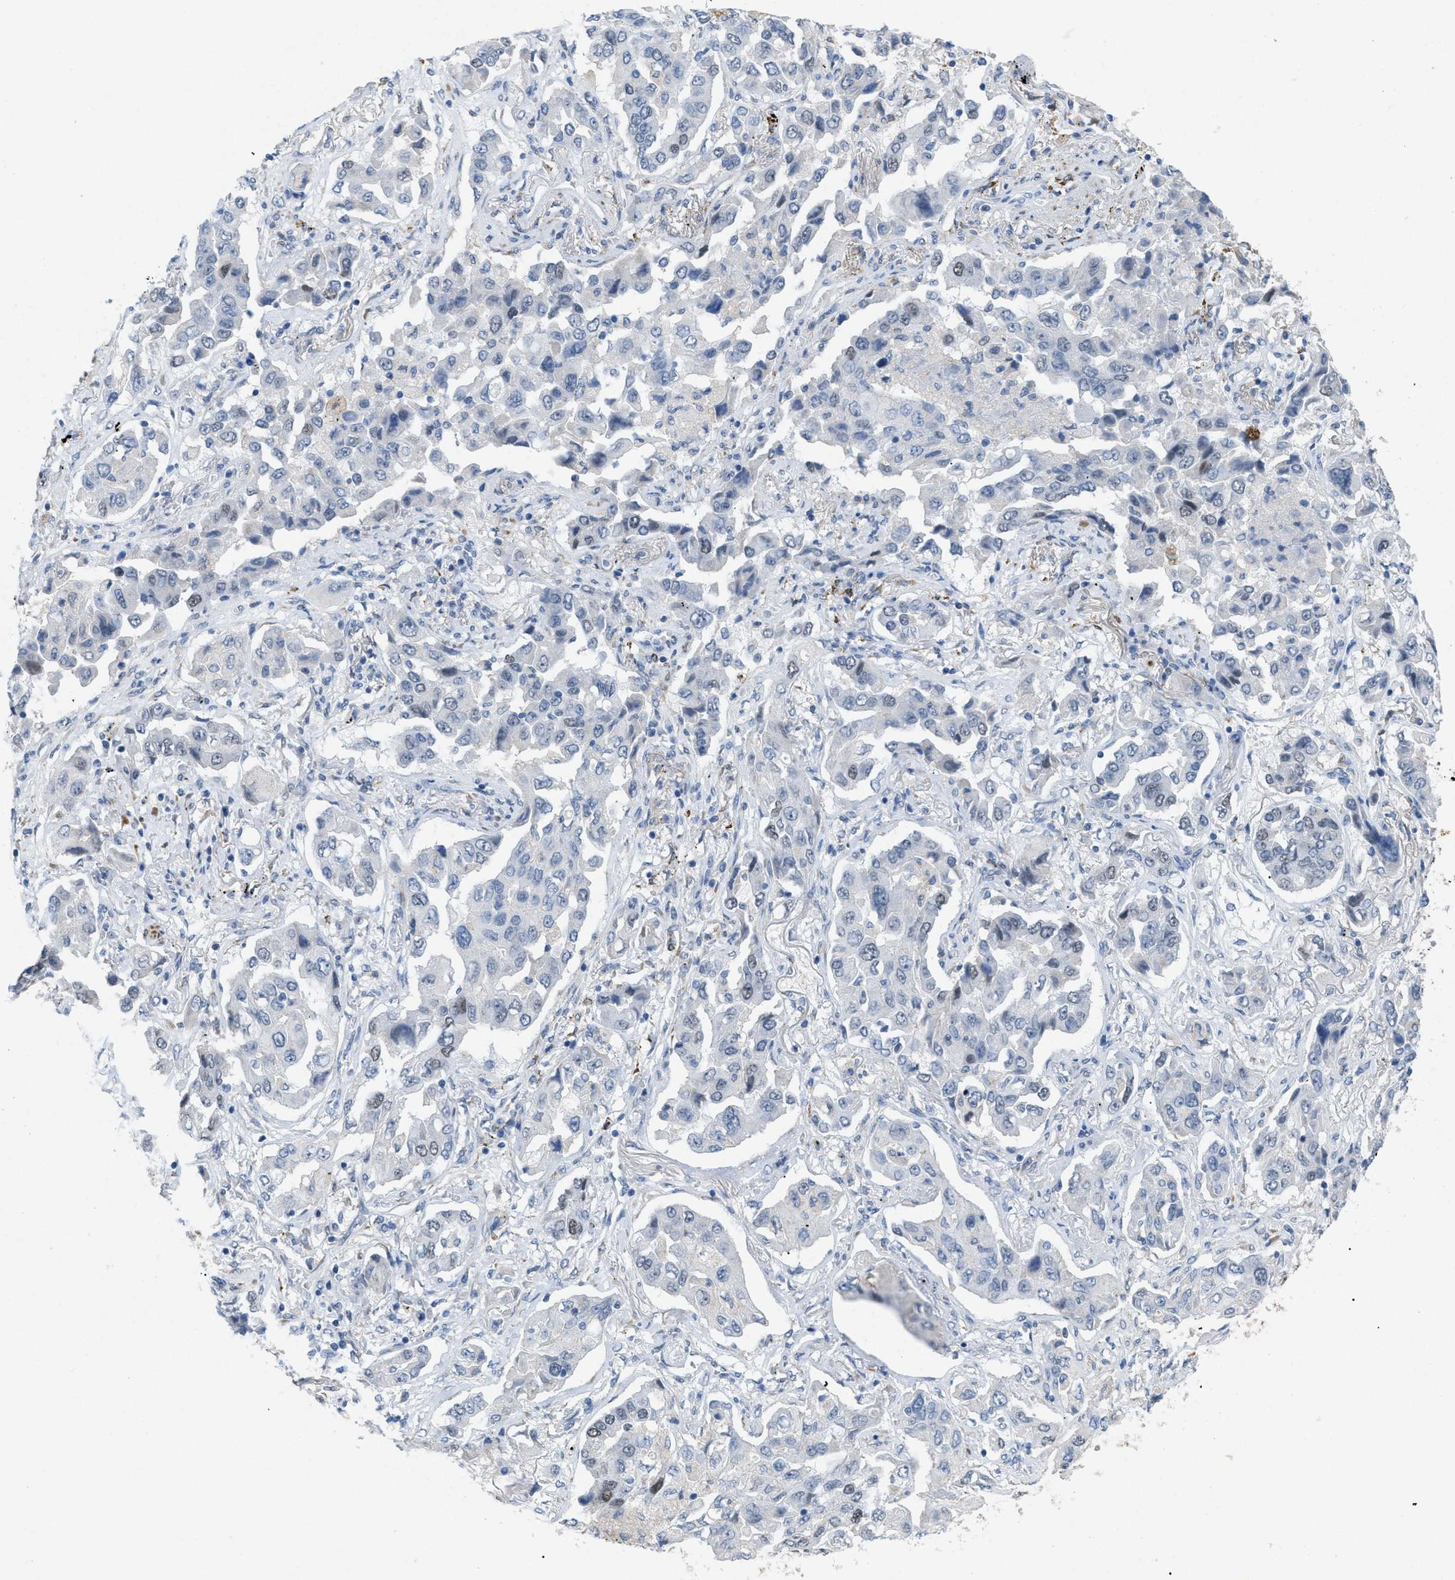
{"staining": {"intensity": "negative", "quantity": "none", "location": "none"}, "tissue": "lung cancer", "cell_type": "Tumor cells", "image_type": "cancer", "snomed": [{"axis": "morphology", "description": "Adenocarcinoma, NOS"}, {"axis": "topography", "description": "Lung"}], "caption": "A high-resolution image shows immunohistochemistry staining of lung adenocarcinoma, which exhibits no significant positivity in tumor cells.", "gene": "TASOR", "patient": {"sex": "female", "age": 65}}